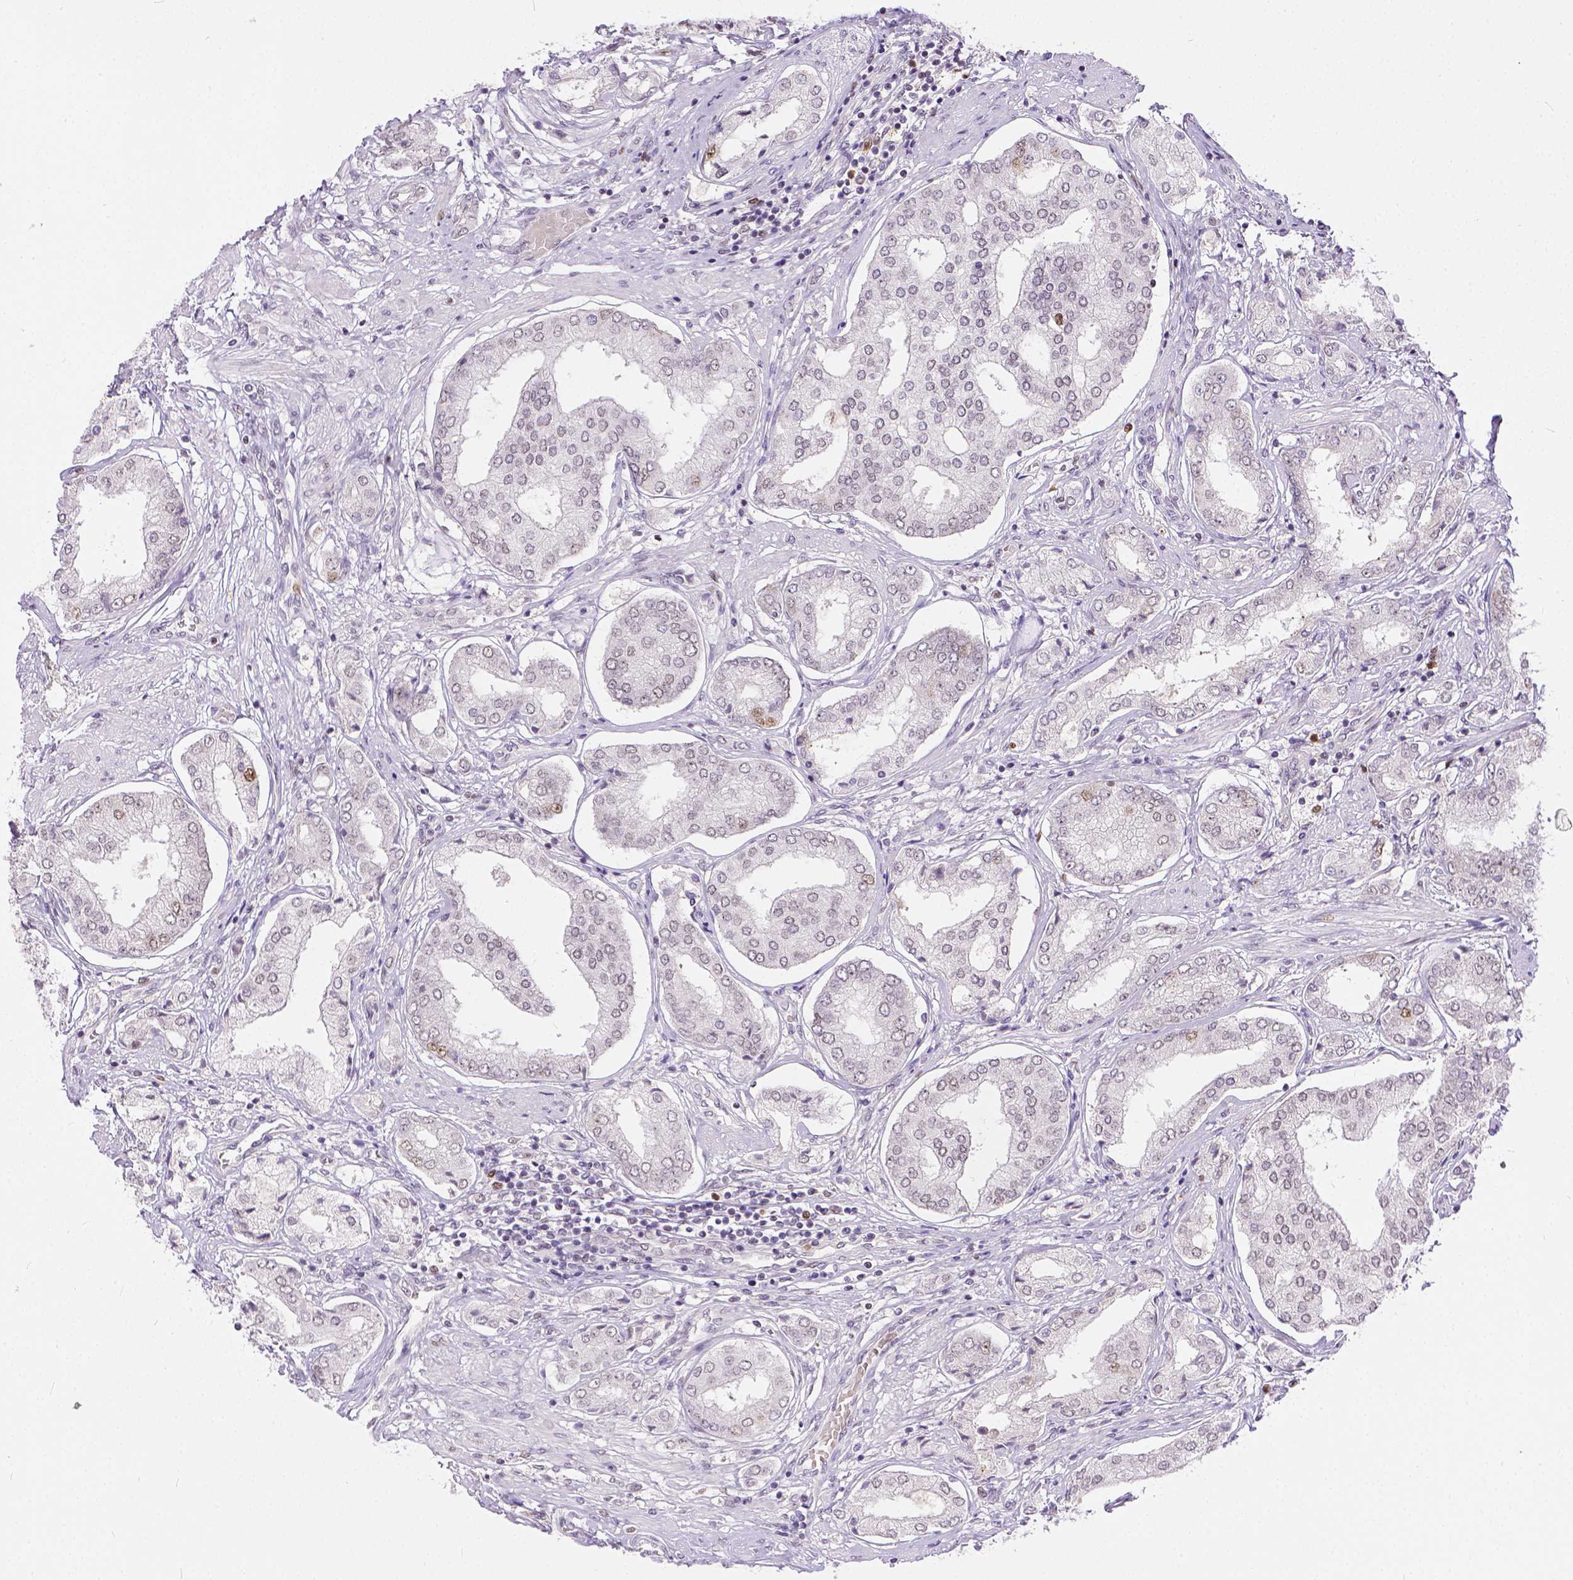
{"staining": {"intensity": "weak", "quantity": "<25%", "location": "nuclear"}, "tissue": "prostate cancer", "cell_type": "Tumor cells", "image_type": "cancer", "snomed": [{"axis": "morphology", "description": "Adenocarcinoma, NOS"}, {"axis": "topography", "description": "Prostate"}], "caption": "Prostate cancer was stained to show a protein in brown. There is no significant staining in tumor cells.", "gene": "ERCC1", "patient": {"sex": "male", "age": 63}}